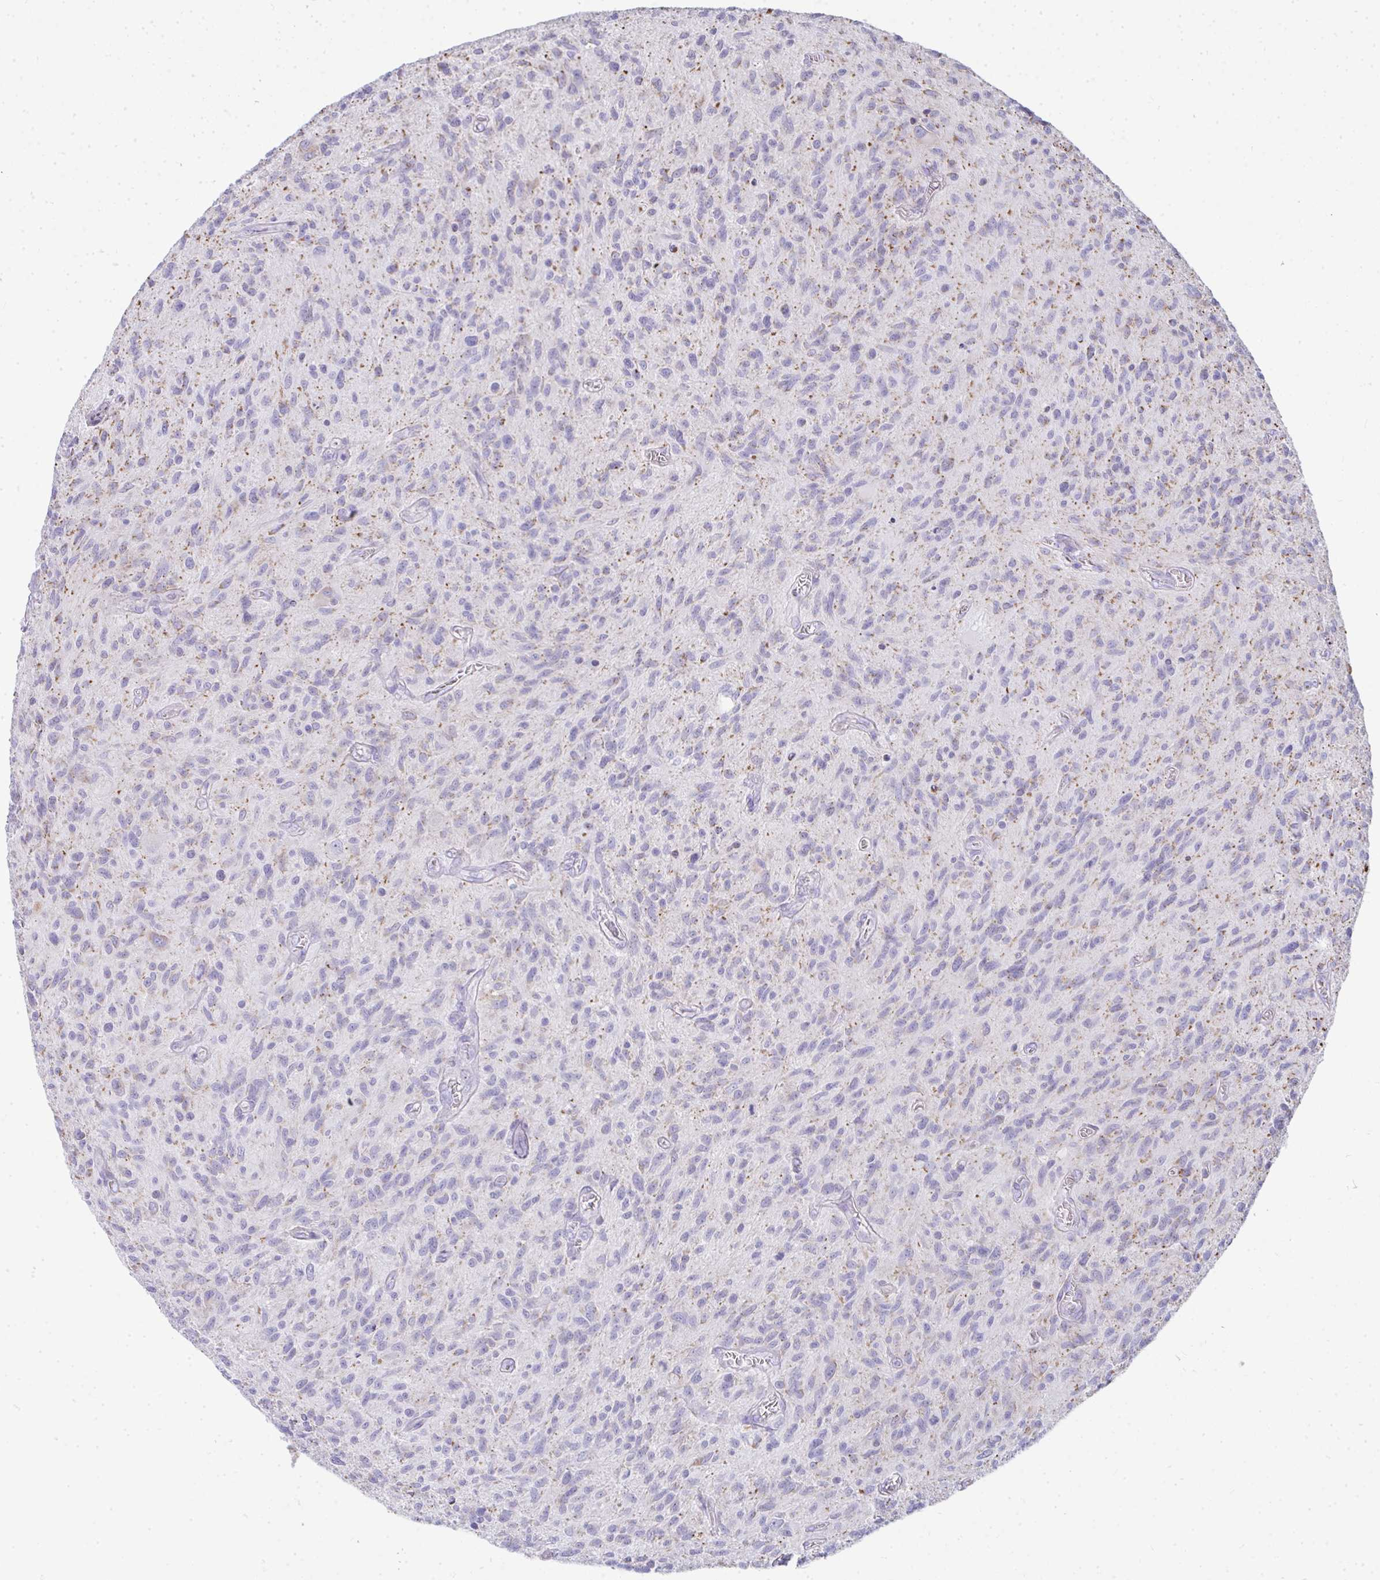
{"staining": {"intensity": "negative", "quantity": "none", "location": "none"}, "tissue": "glioma", "cell_type": "Tumor cells", "image_type": "cancer", "snomed": [{"axis": "morphology", "description": "Glioma, malignant, High grade"}, {"axis": "topography", "description": "Brain"}], "caption": "An image of human glioma is negative for staining in tumor cells.", "gene": "SLC6A1", "patient": {"sex": "male", "age": 75}}